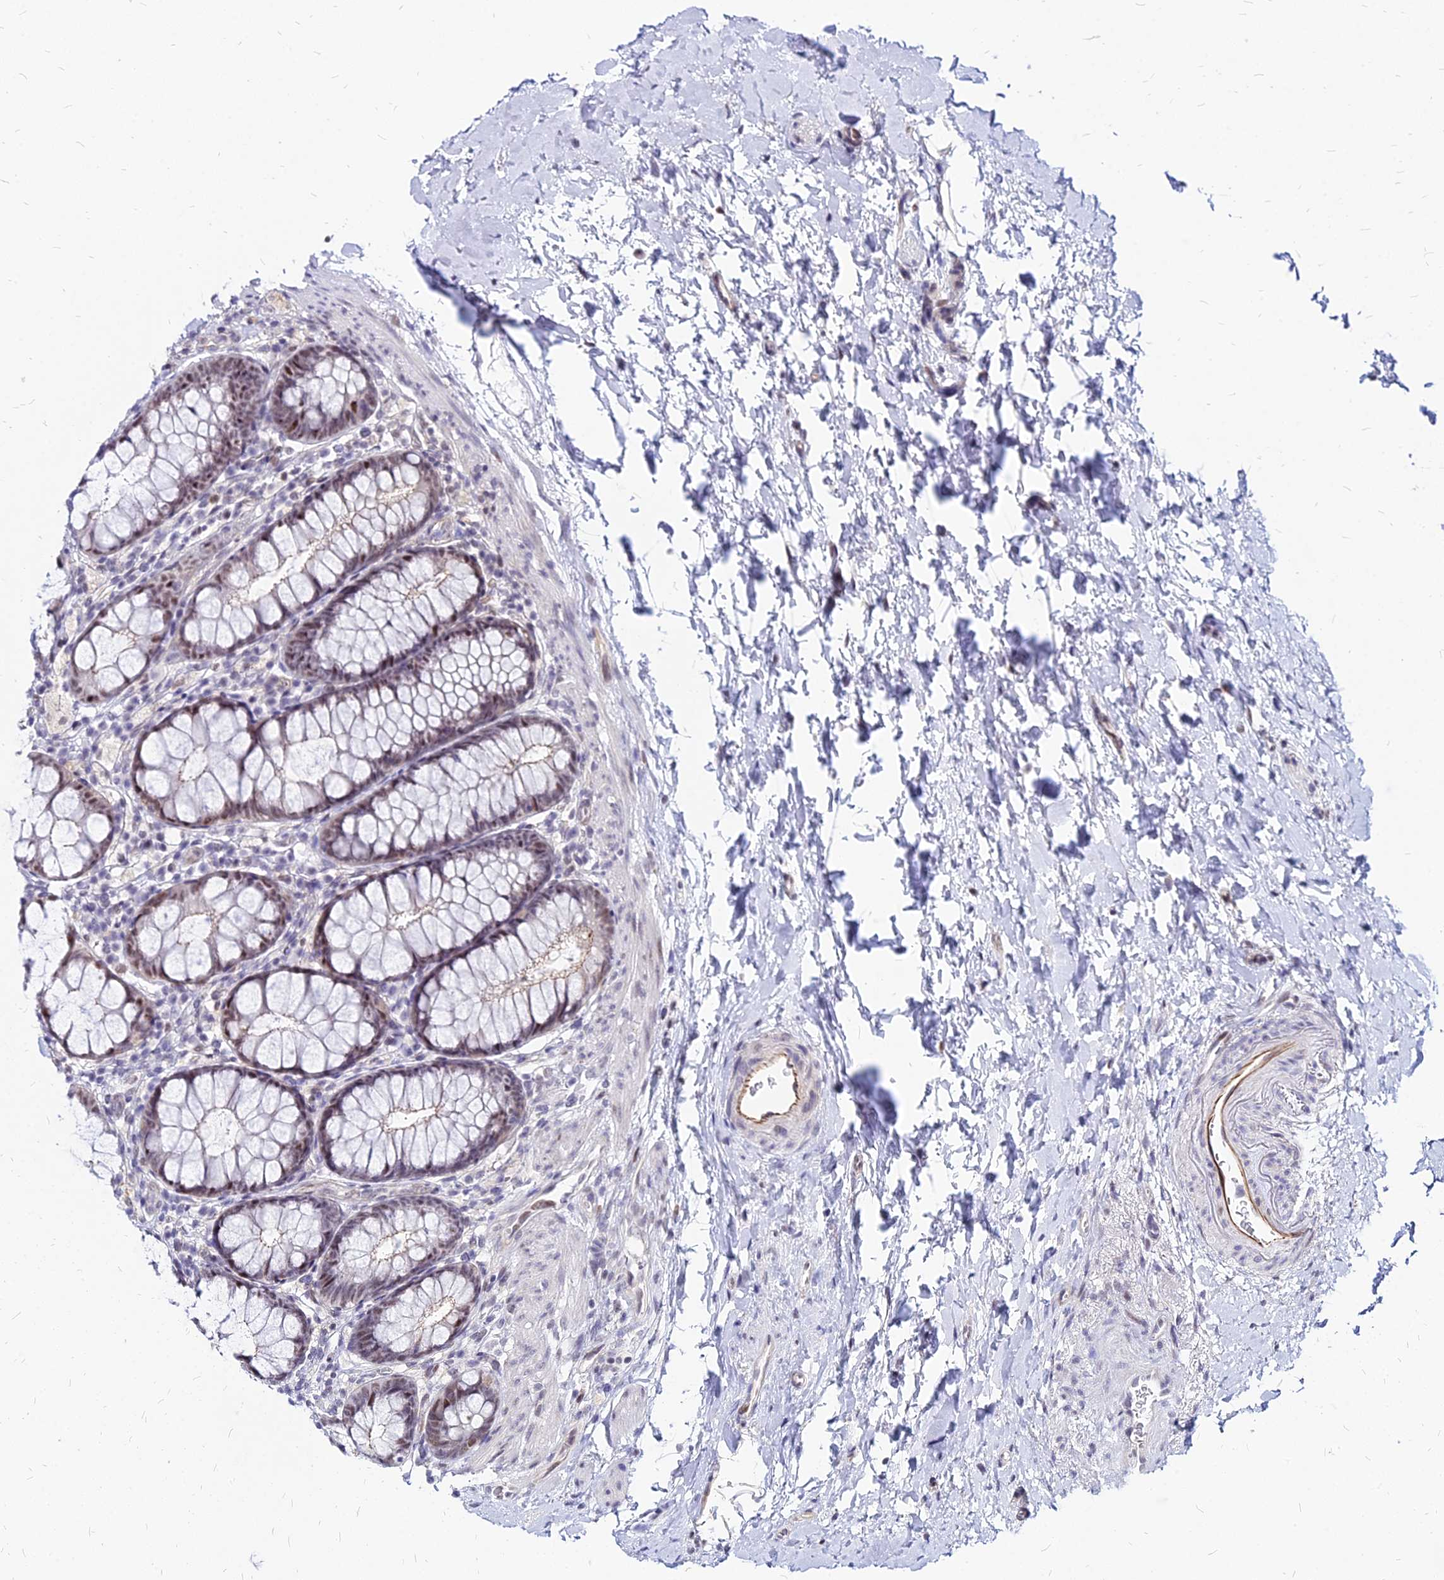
{"staining": {"intensity": "moderate", "quantity": ">75%", "location": "nuclear"}, "tissue": "colon", "cell_type": "Endothelial cells", "image_type": "normal", "snomed": [{"axis": "morphology", "description": "Normal tissue, NOS"}, {"axis": "topography", "description": "Colon"}], "caption": "DAB (3,3'-diaminobenzidine) immunohistochemical staining of benign human colon shows moderate nuclear protein expression in approximately >75% of endothelial cells. (DAB (3,3'-diaminobenzidine) = brown stain, brightfield microscopy at high magnification).", "gene": "FDX2", "patient": {"sex": "female", "age": 62}}